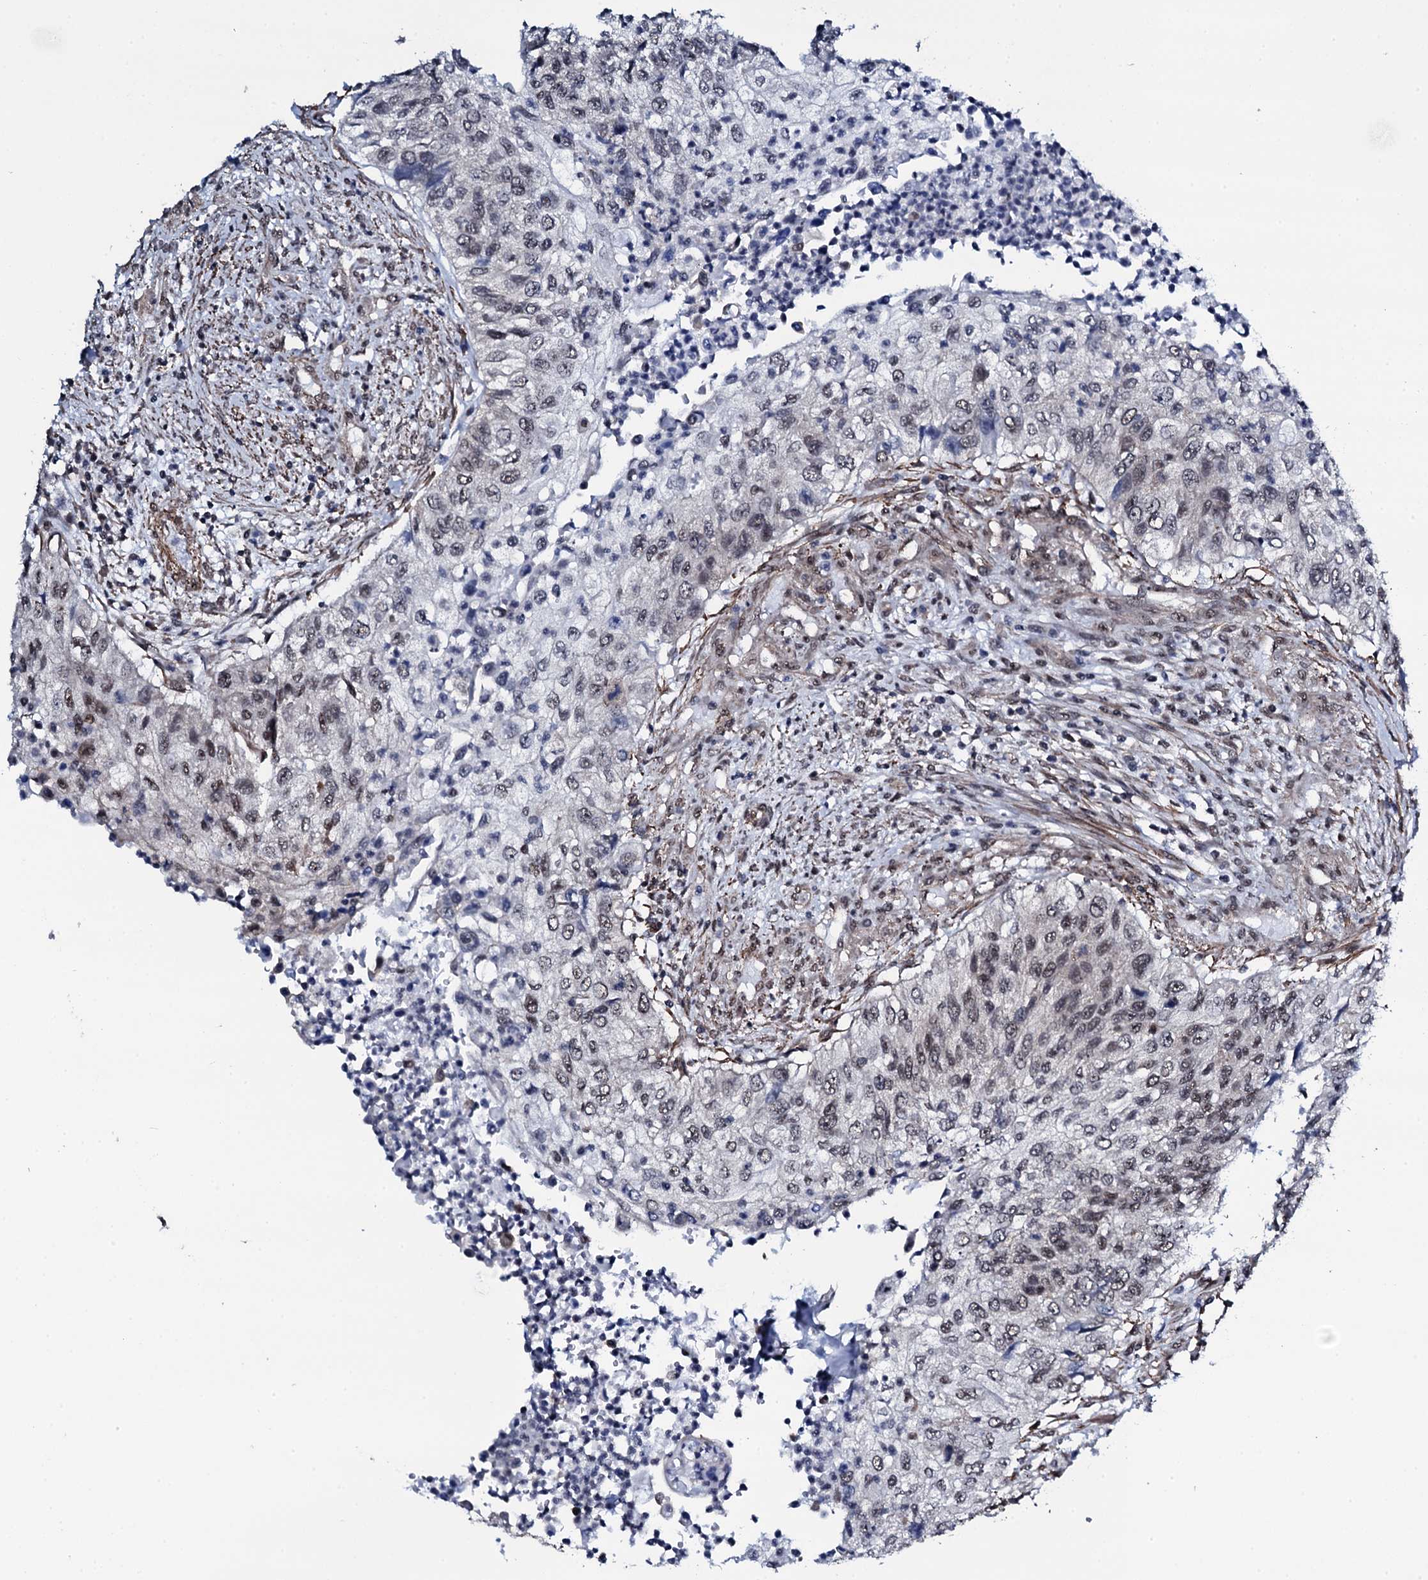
{"staining": {"intensity": "weak", "quantity": "25%-75%", "location": "nuclear"}, "tissue": "urothelial cancer", "cell_type": "Tumor cells", "image_type": "cancer", "snomed": [{"axis": "morphology", "description": "Urothelial carcinoma, High grade"}, {"axis": "topography", "description": "Urinary bladder"}], "caption": "Immunohistochemistry of human urothelial carcinoma (high-grade) reveals low levels of weak nuclear expression in about 25%-75% of tumor cells.", "gene": "CWC15", "patient": {"sex": "female", "age": 60}}